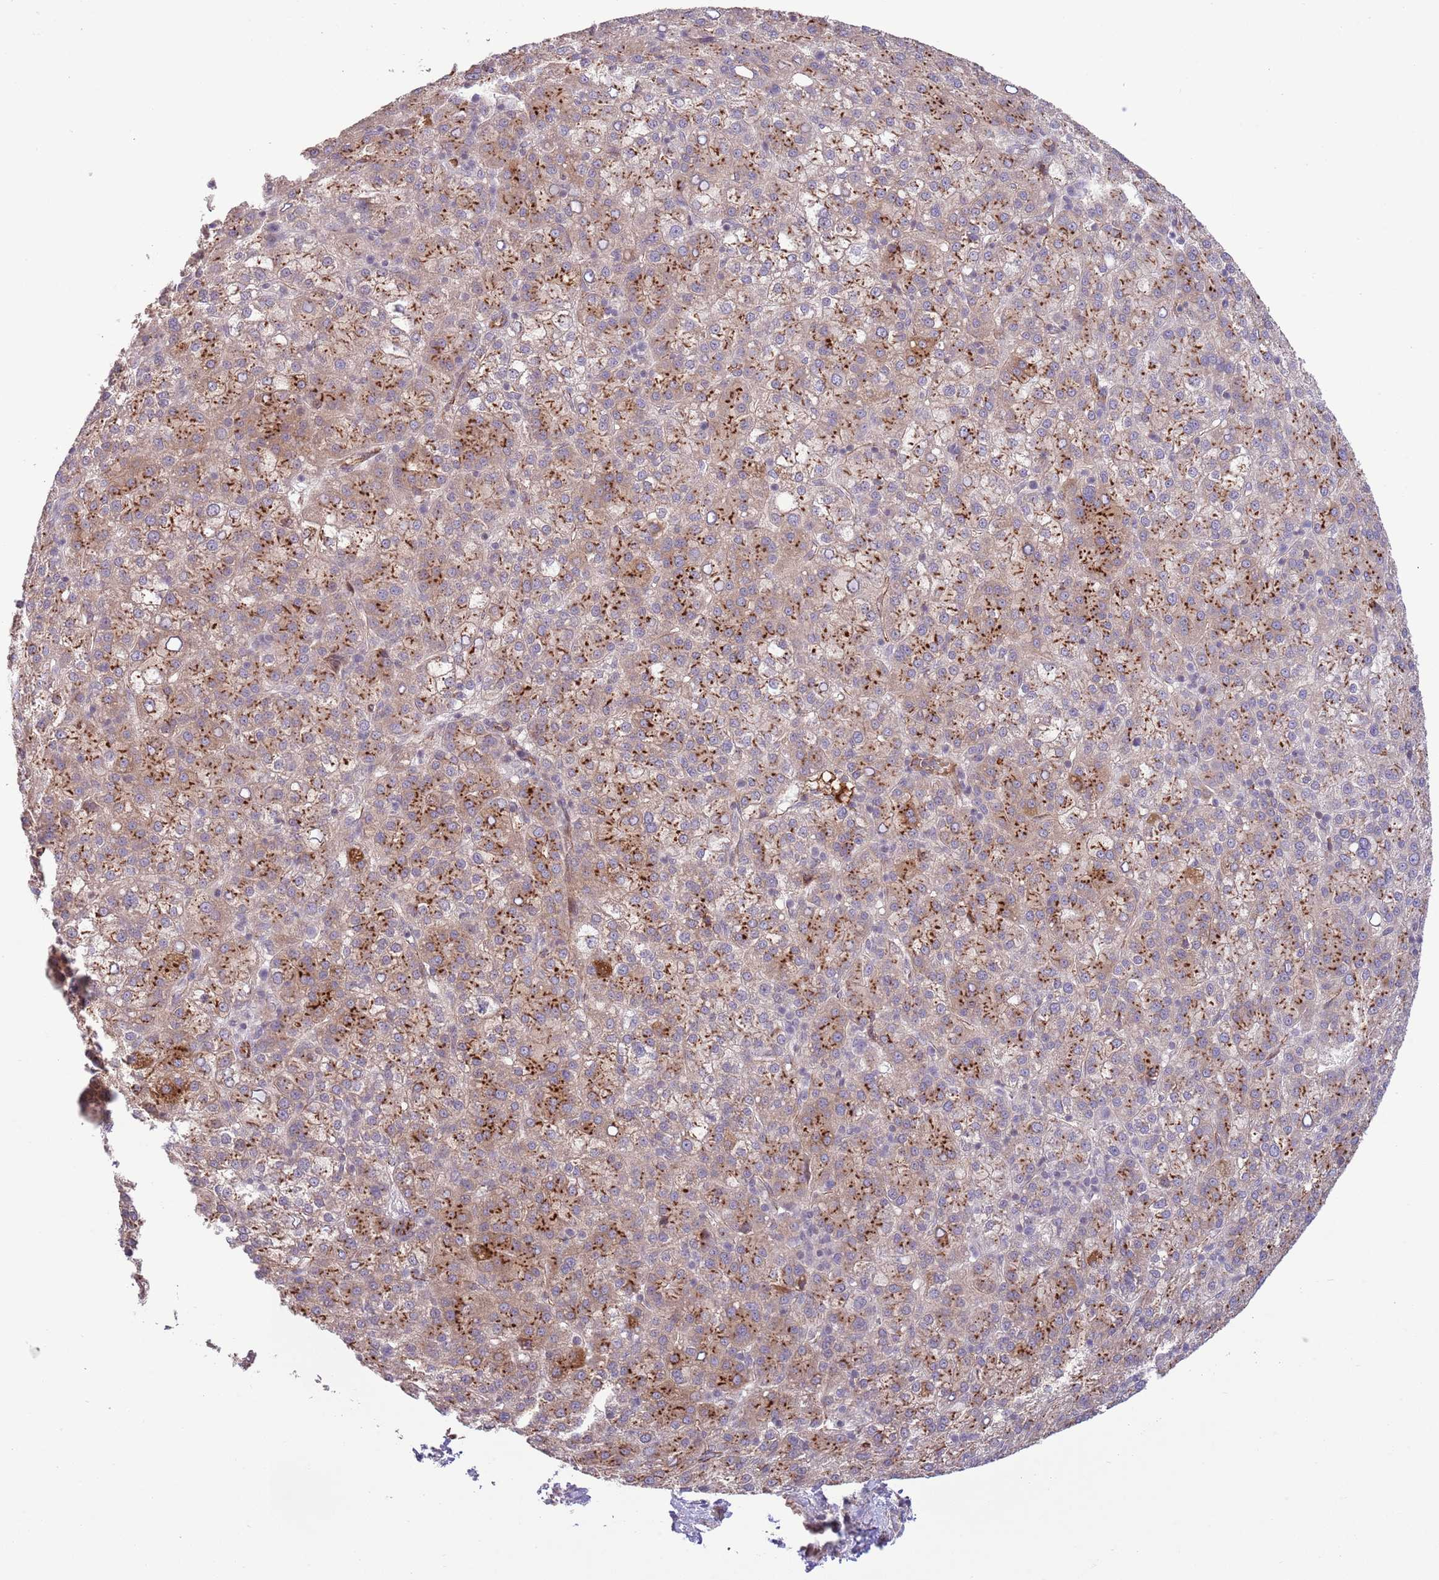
{"staining": {"intensity": "moderate", "quantity": ">75%", "location": "cytoplasmic/membranous"}, "tissue": "liver cancer", "cell_type": "Tumor cells", "image_type": "cancer", "snomed": [{"axis": "morphology", "description": "Carcinoma, Hepatocellular, NOS"}, {"axis": "topography", "description": "Liver"}], "caption": "High-power microscopy captured an IHC image of liver cancer (hepatocellular carcinoma), revealing moderate cytoplasmic/membranous expression in approximately >75% of tumor cells. Using DAB (3,3'-diaminobenzidine) (brown) and hematoxylin (blue) stains, captured at high magnification using brightfield microscopy.", "gene": "DPP10", "patient": {"sex": "female", "age": 58}}